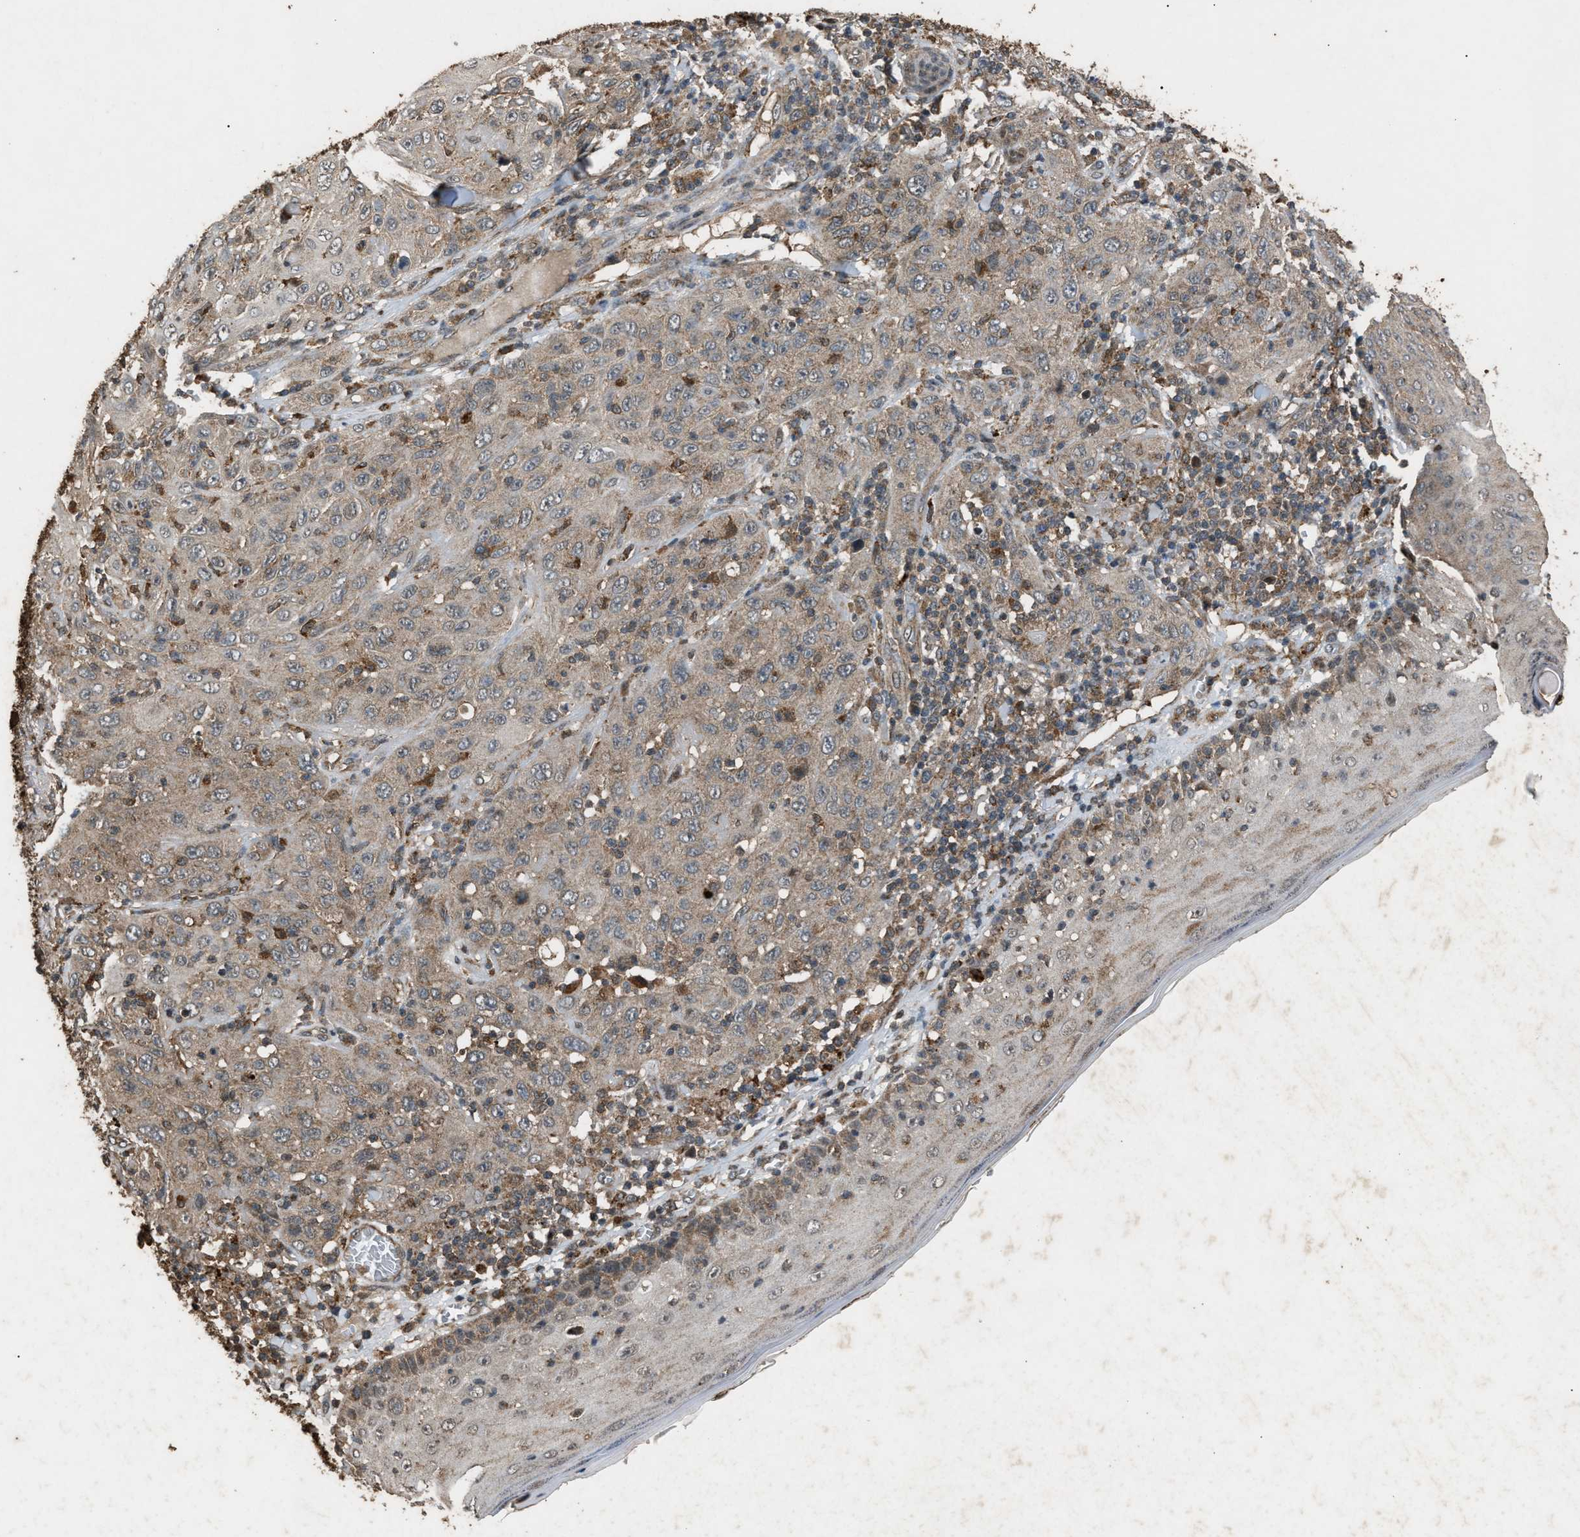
{"staining": {"intensity": "weak", "quantity": ">75%", "location": "cytoplasmic/membranous"}, "tissue": "skin cancer", "cell_type": "Tumor cells", "image_type": "cancer", "snomed": [{"axis": "morphology", "description": "Squamous cell carcinoma, NOS"}, {"axis": "topography", "description": "Skin"}], "caption": "There is low levels of weak cytoplasmic/membranous expression in tumor cells of squamous cell carcinoma (skin), as demonstrated by immunohistochemical staining (brown color).", "gene": "PSMD1", "patient": {"sex": "female", "age": 88}}